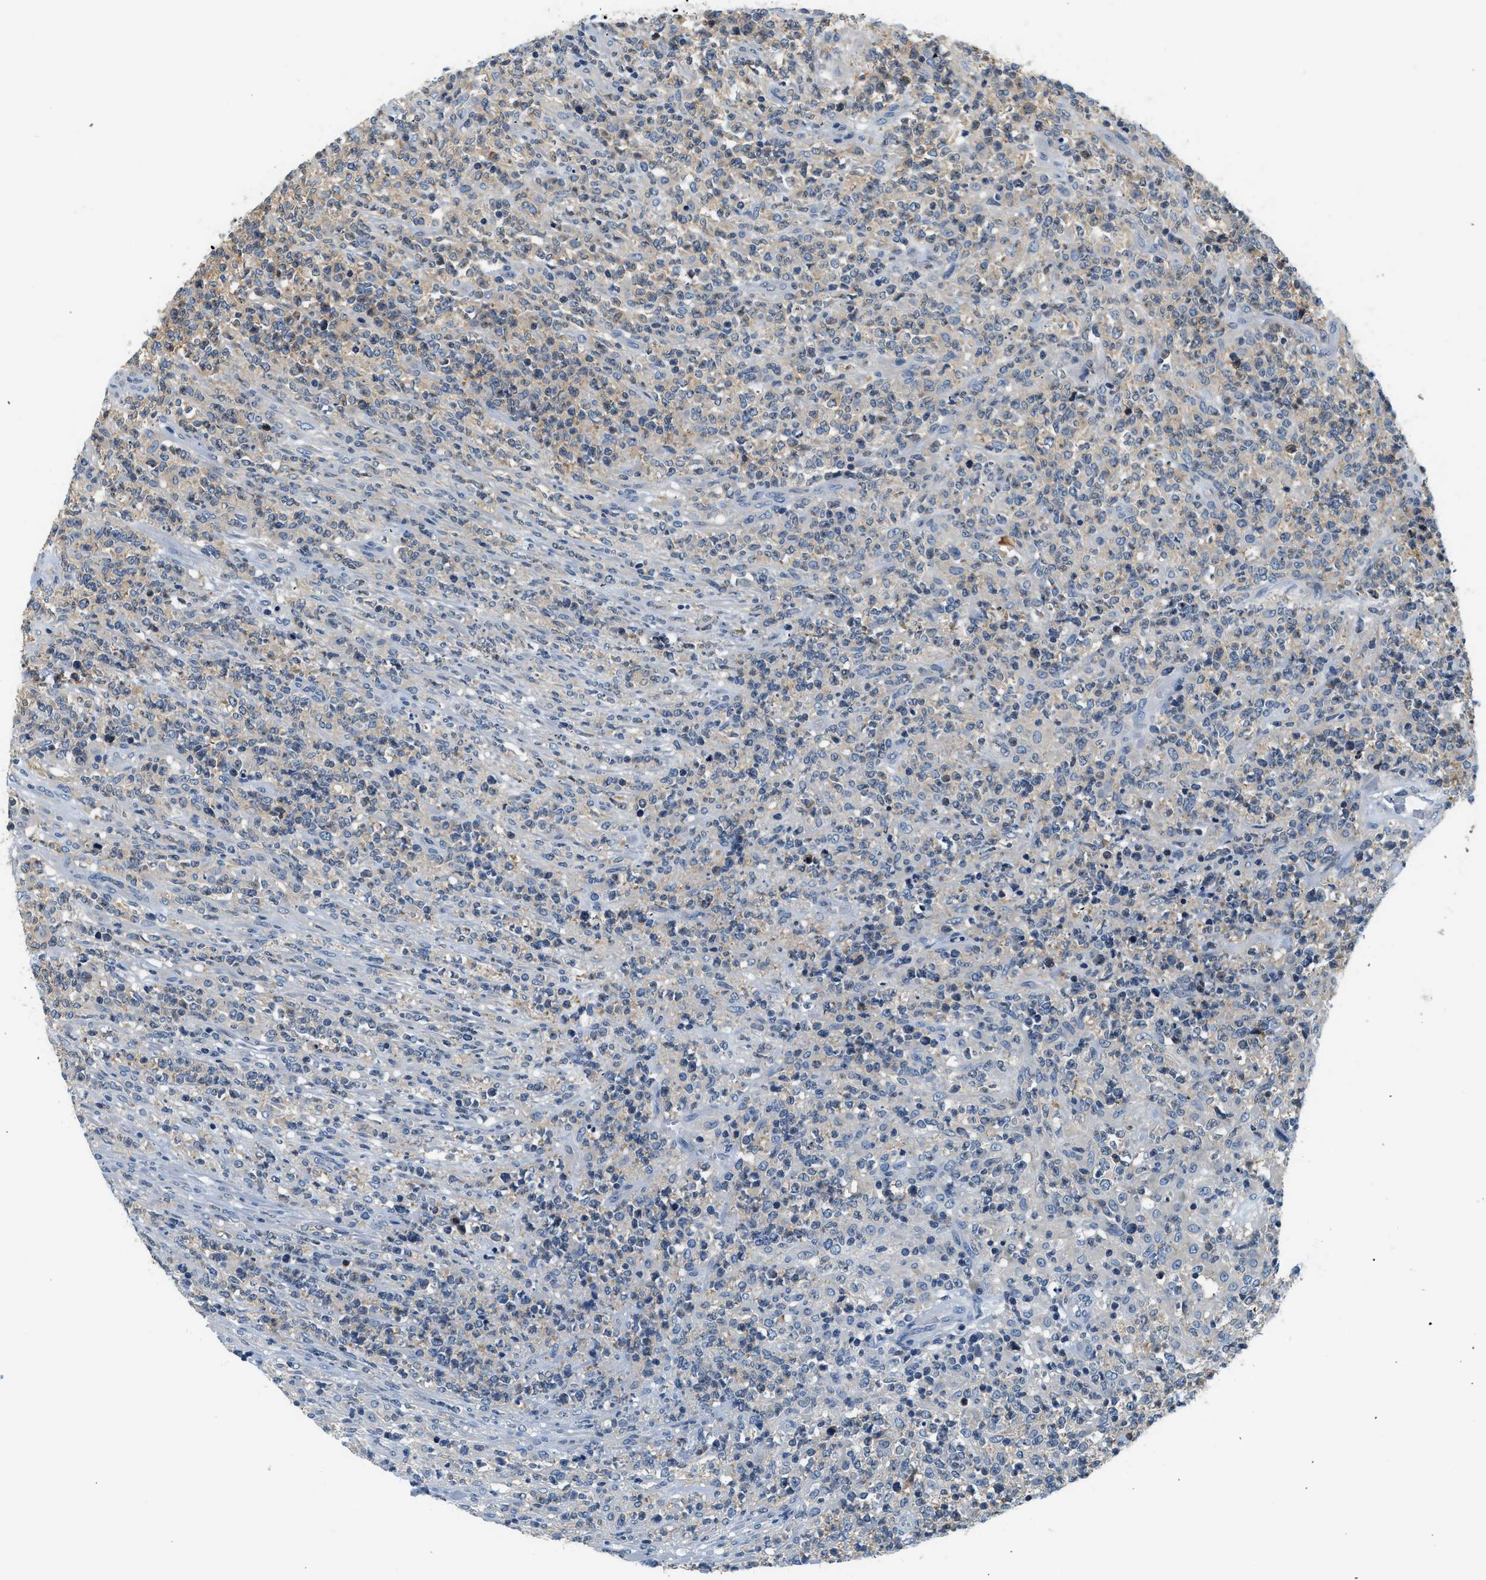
{"staining": {"intensity": "negative", "quantity": "none", "location": "none"}, "tissue": "lymphoma", "cell_type": "Tumor cells", "image_type": "cancer", "snomed": [{"axis": "morphology", "description": "Malignant lymphoma, non-Hodgkin's type, High grade"}, {"axis": "topography", "description": "Soft tissue"}], "caption": "Immunohistochemical staining of lymphoma shows no significant staining in tumor cells. (Immunohistochemistry, brightfield microscopy, high magnification).", "gene": "SLC35E1", "patient": {"sex": "male", "age": 18}}